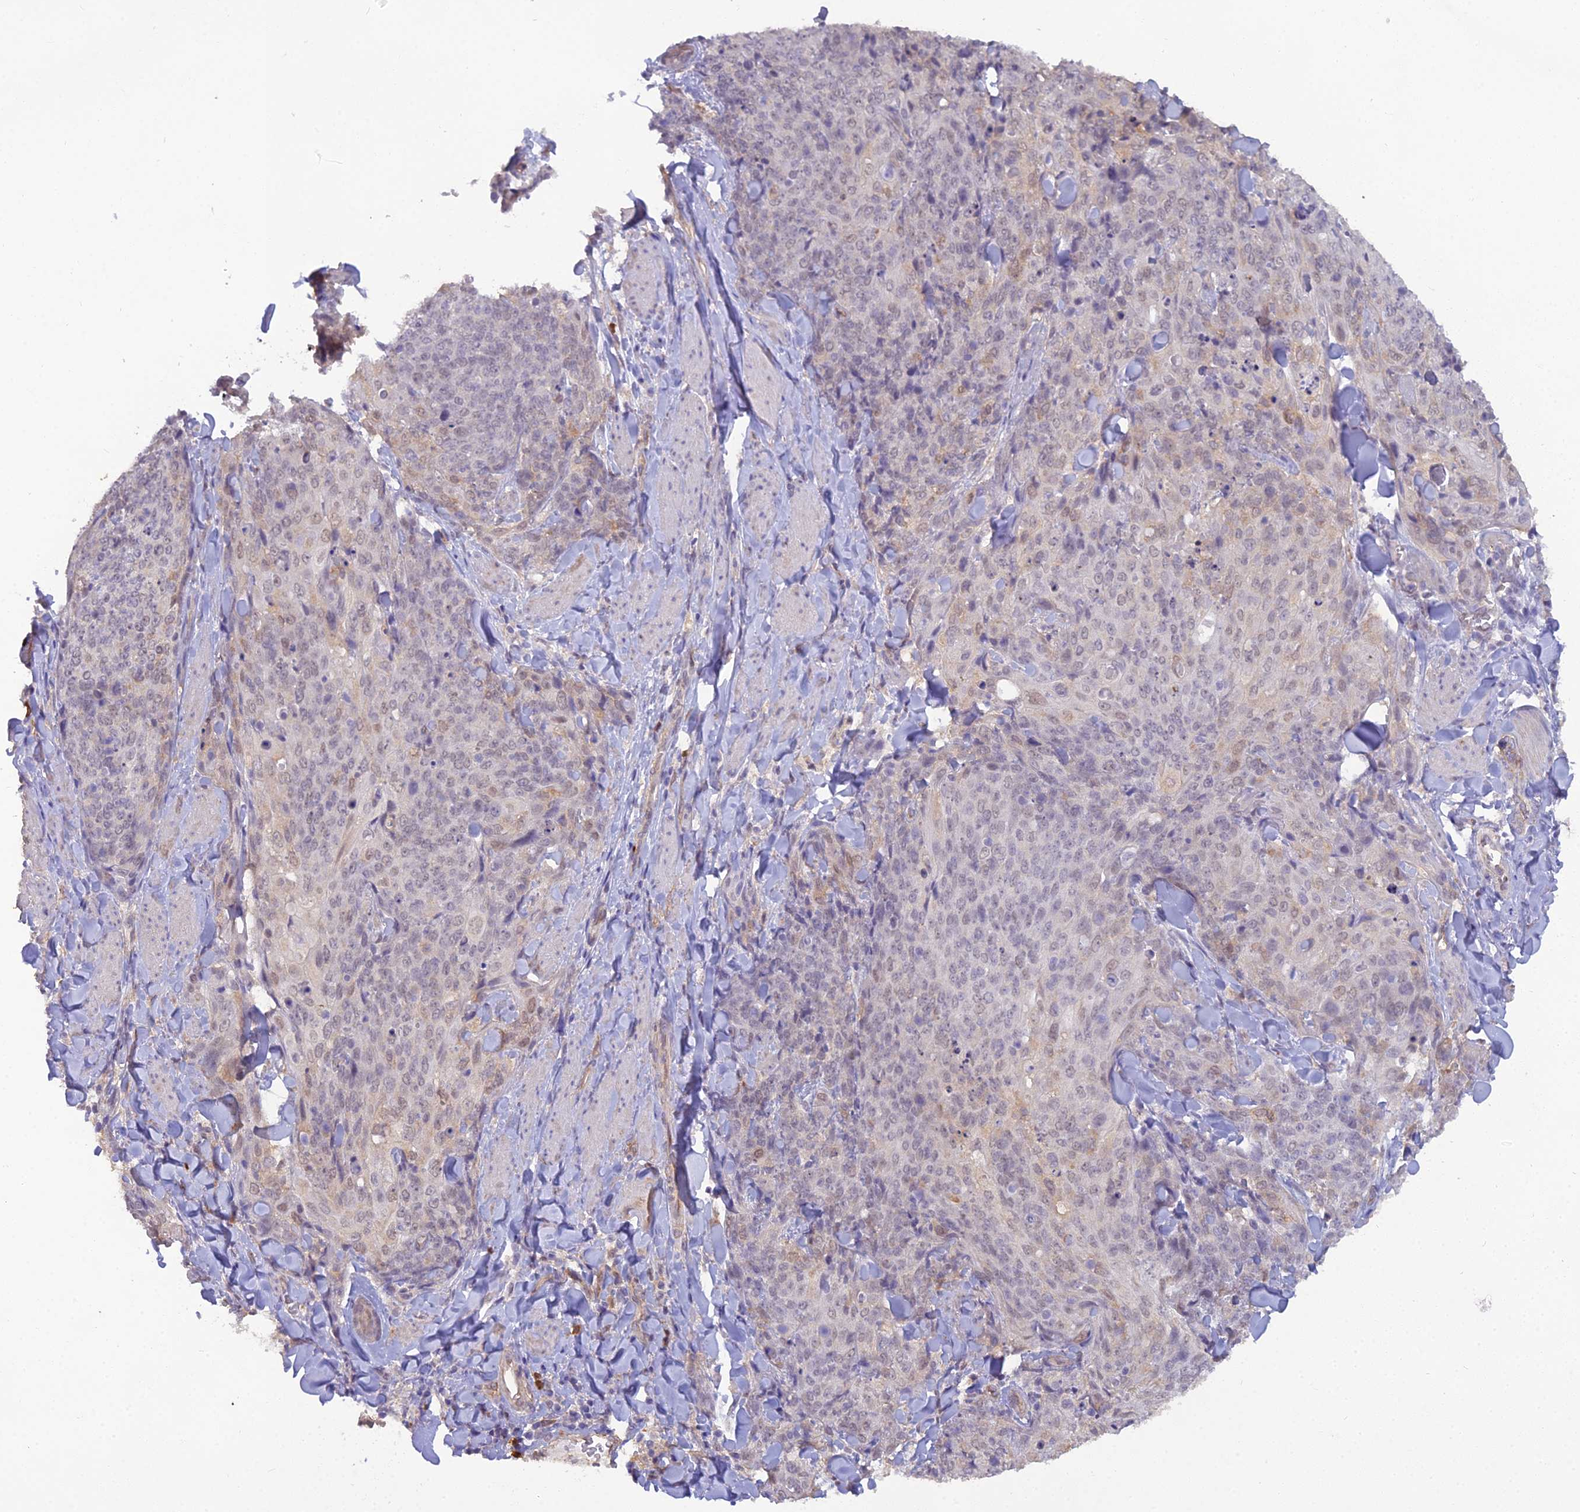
{"staining": {"intensity": "weak", "quantity": "<25%", "location": "nuclear"}, "tissue": "skin cancer", "cell_type": "Tumor cells", "image_type": "cancer", "snomed": [{"axis": "morphology", "description": "Squamous cell carcinoma, NOS"}, {"axis": "topography", "description": "Skin"}, {"axis": "topography", "description": "Vulva"}], "caption": "This is an IHC micrograph of human skin cancer. There is no expression in tumor cells.", "gene": "BLNK", "patient": {"sex": "female", "age": 85}}